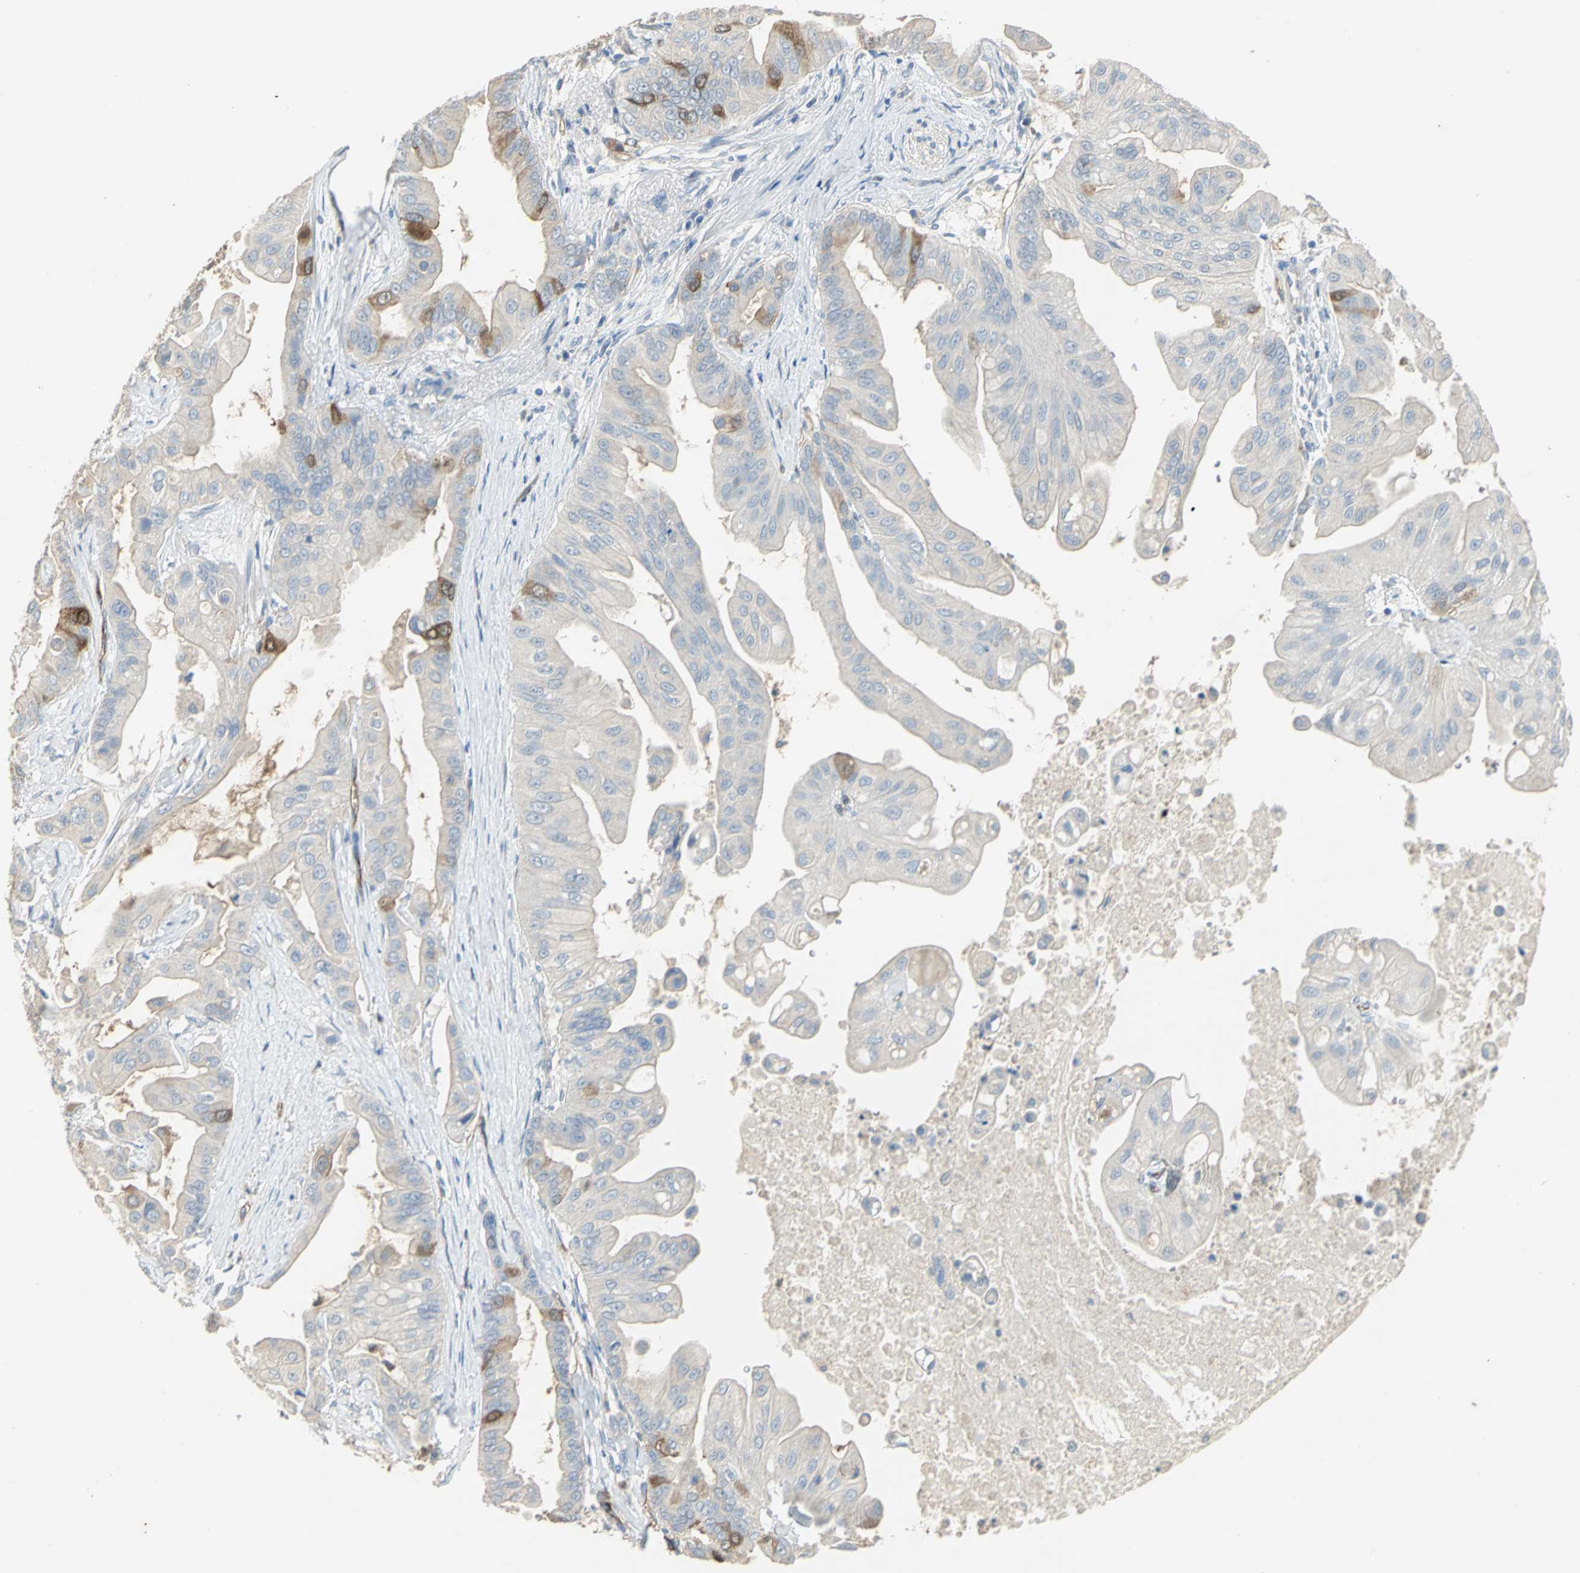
{"staining": {"intensity": "strong", "quantity": "<25%", "location": "cytoplasmic/membranous"}, "tissue": "pancreatic cancer", "cell_type": "Tumor cells", "image_type": "cancer", "snomed": [{"axis": "morphology", "description": "Adenocarcinoma, NOS"}, {"axis": "topography", "description": "Pancreas"}], "caption": "Pancreatic cancer (adenocarcinoma) was stained to show a protein in brown. There is medium levels of strong cytoplasmic/membranous staining in about <25% of tumor cells.", "gene": "DLGAP5", "patient": {"sex": "female", "age": 75}}